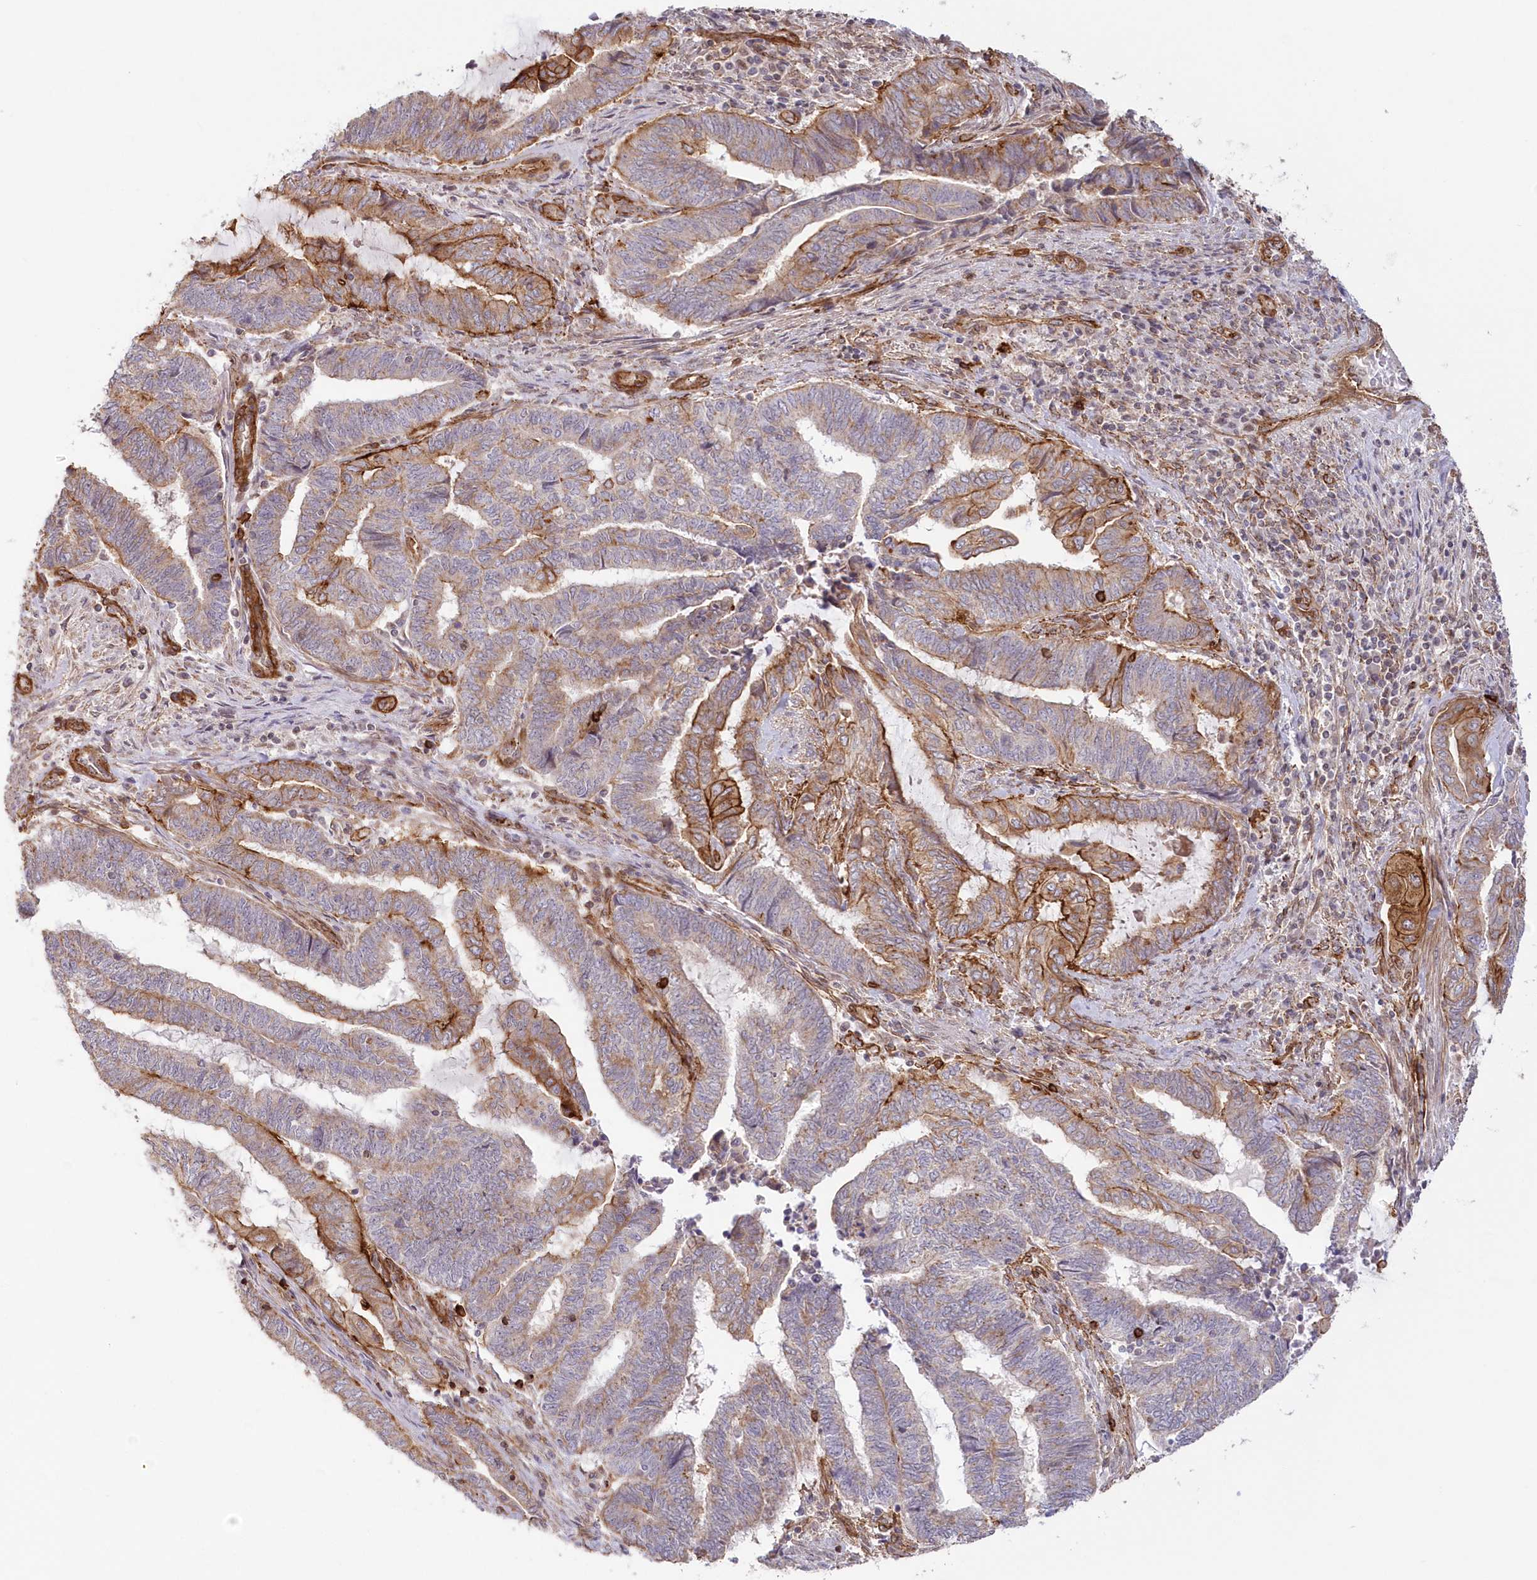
{"staining": {"intensity": "strong", "quantity": "<25%", "location": "cytoplasmic/membranous"}, "tissue": "endometrial cancer", "cell_type": "Tumor cells", "image_type": "cancer", "snomed": [{"axis": "morphology", "description": "Adenocarcinoma, NOS"}, {"axis": "topography", "description": "Uterus"}, {"axis": "topography", "description": "Endometrium"}], "caption": "Immunohistochemistry (IHC) (DAB (3,3'-diaminobenzidine)) staining of human endometrial cancer (adenocarcinoma) demonstrates strong cytoplasmic/membranous protein expression in approximately <25% of tumor cells.", "gene": "AFAP1L2", "patient": {"sex": "female", "age": 70}}